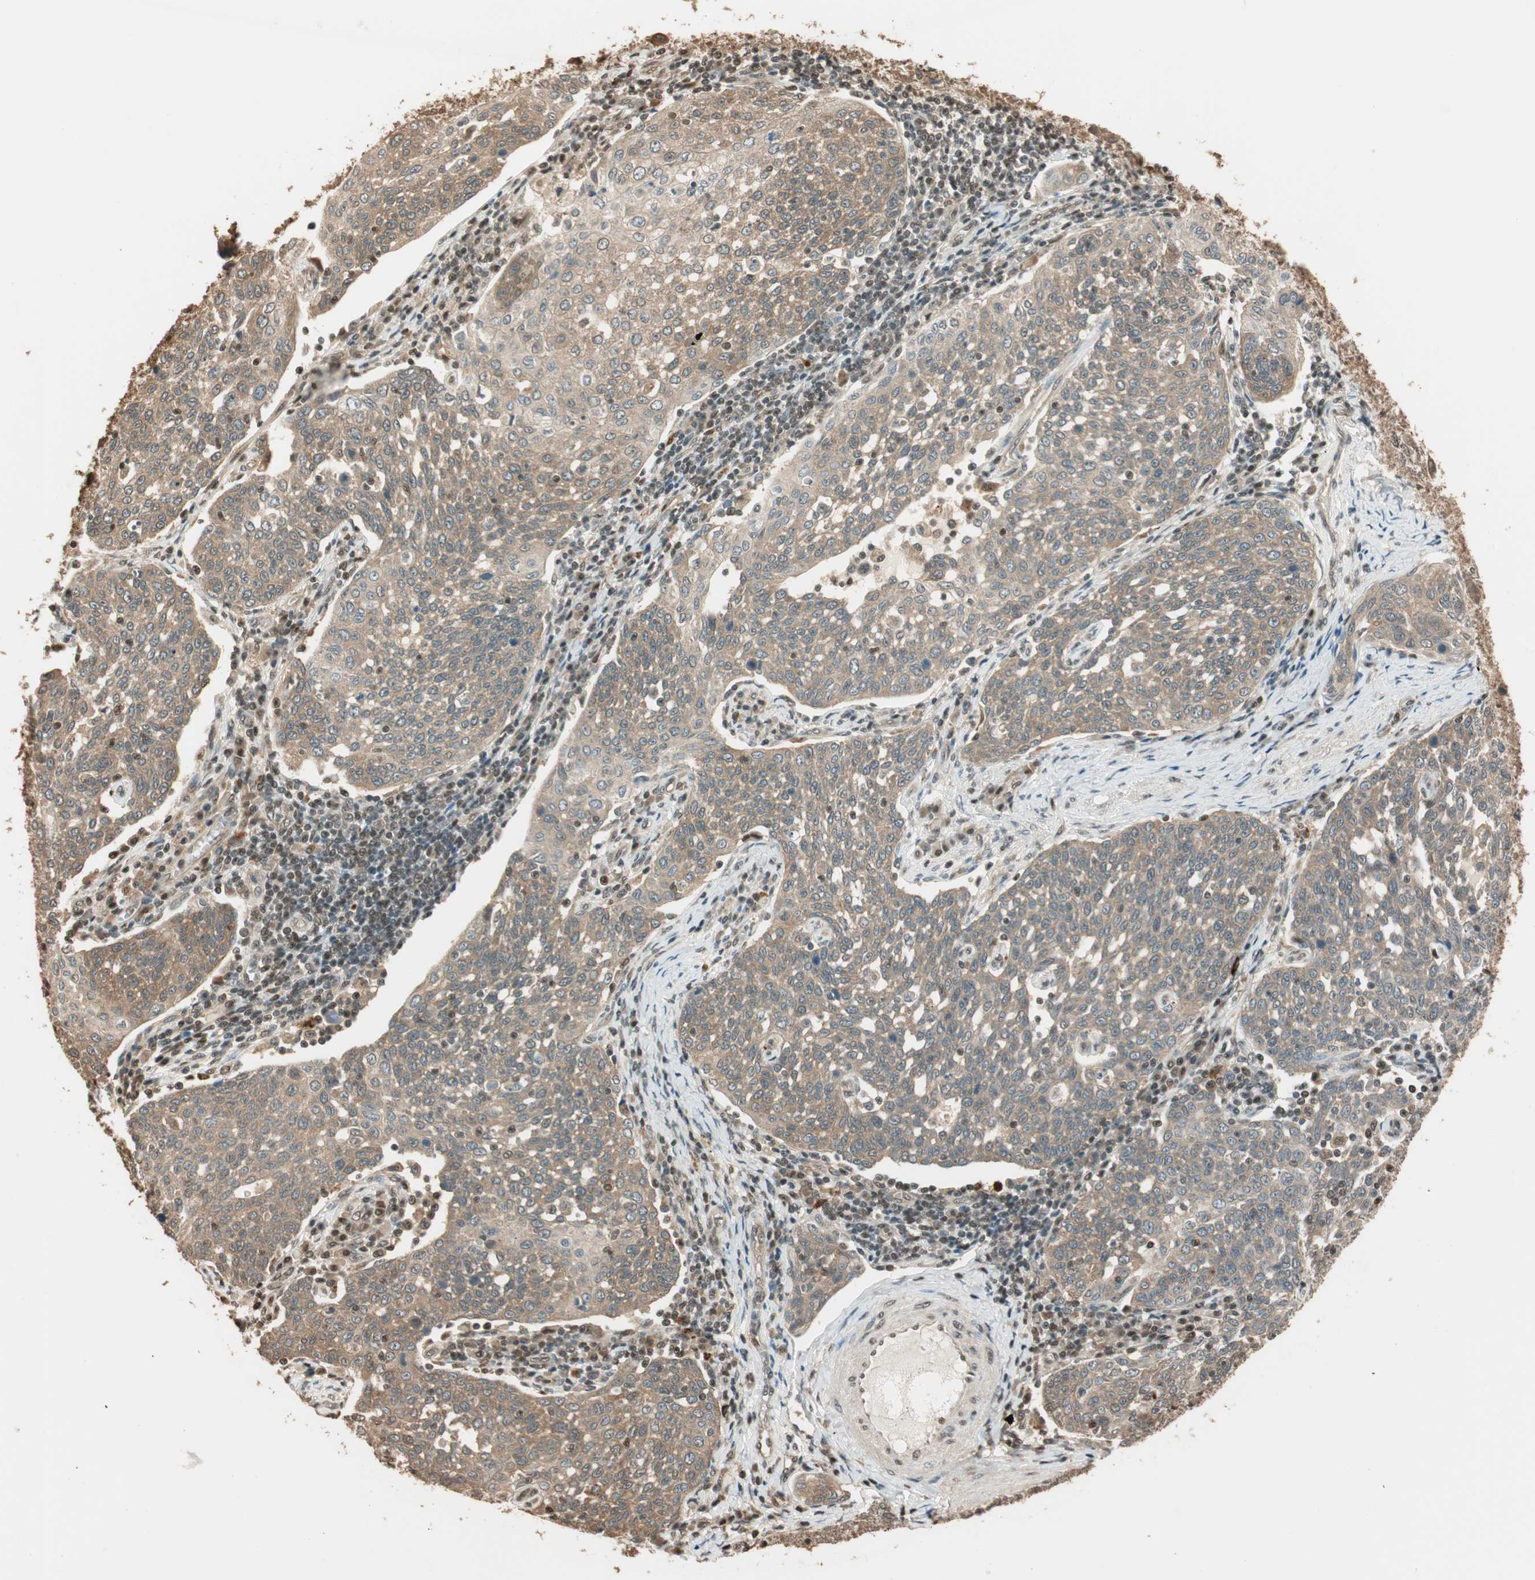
{"staining": {"intensity": "moderate", "quantity": ">75%", "location": "cytoplasmic/membranous"}, "tissue": "cervical cancer", "cell_type": "Tumor cells", "image_type": "cancer", "snomed": [{"axis": "morphology", "description": "Squamous cell carcinoma, NOS"}, {"axis": "topography", "description": "Cervix"}], "caption": "IHC photomicrograph of cervical cancer (squamous cell carcinoma) stained for a protein (brown), which demonstrates medium levels of moderate cytoplasmic/membranous expression in about >75% of tumor cells.", "gene": "ZNF443", "patient": {"sex": "female", "age": 34}}